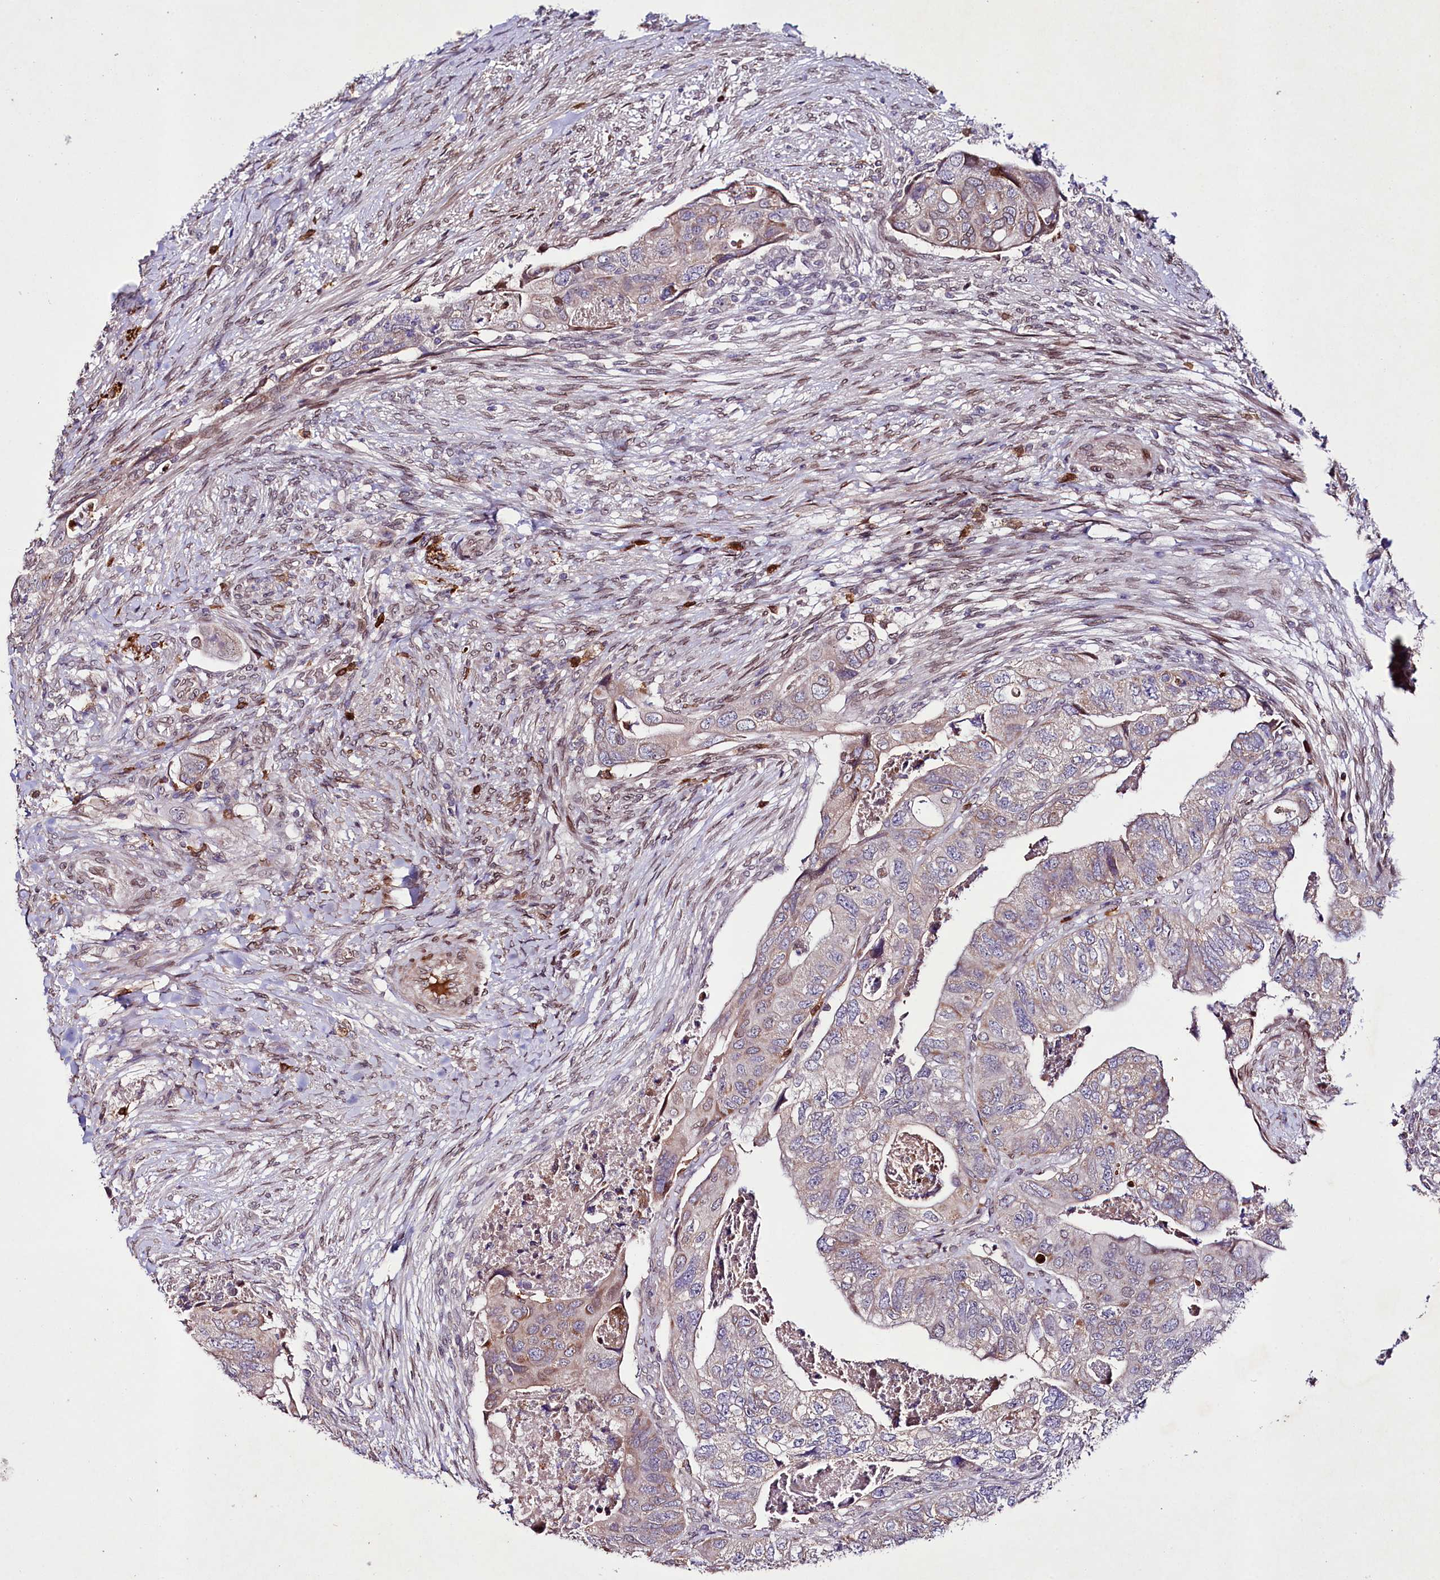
{"staining": {"intensity": "weak", "quantity": "<25%", "location": "cytoplasmic/membranous"}, "tissue": "colorectal cancer", "cell_type": "Tumor cells", "image_type": "cancer", "snomed": [{"axis": "morphology", "description": "Adenocarcinoma, NOS"}, {"axis": "topography", "description": "Rectum"}], "caption": "Human adenocarcinoma (colorectal) stained for a protein using immunohistochemistry (IHC) shows no positivity in tumor cells.", "gene": "ZNF226", "patient": {"sex": "male", "age": 63}}